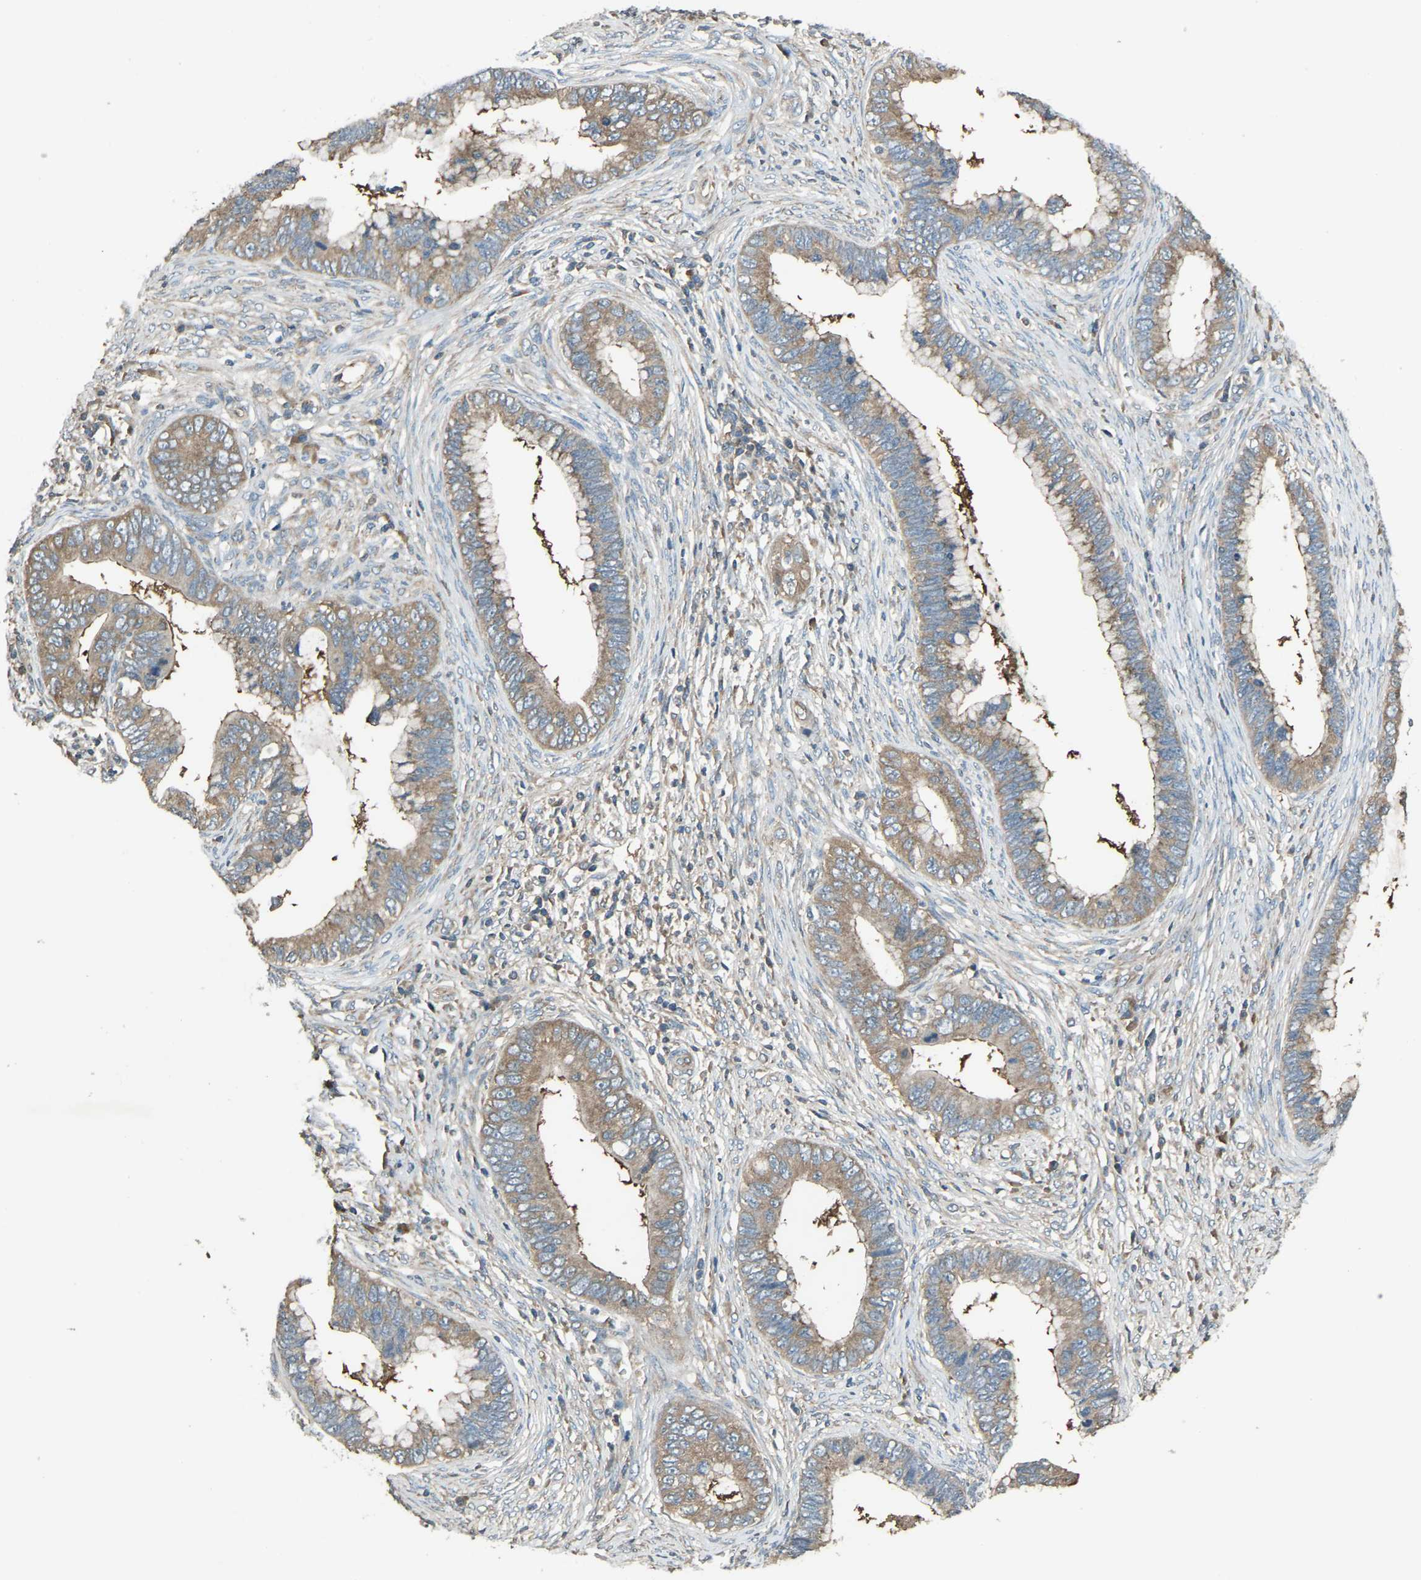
{"staining": {"intensity": "moderate", "quantity": ">75%", "location": "cytoplasmic/membranous"}, "tissue": "cervical cancer", "cell_type": "Tumor cells", "image_type": "cancer", "snomed": [{"axis": "morphology", "description": "Adenocarcinoma, NOS"}, {"axis": "topography", "description": "Cervix"}], "caption": "Protein staining of adenocarcinoma (cervical) tissue demonstrates moderate cytoplasmic/membranous positivity in about >75% of tumor cells.", "gene": "AIMP1", "patient": {"sex": "female", "age": 44}}